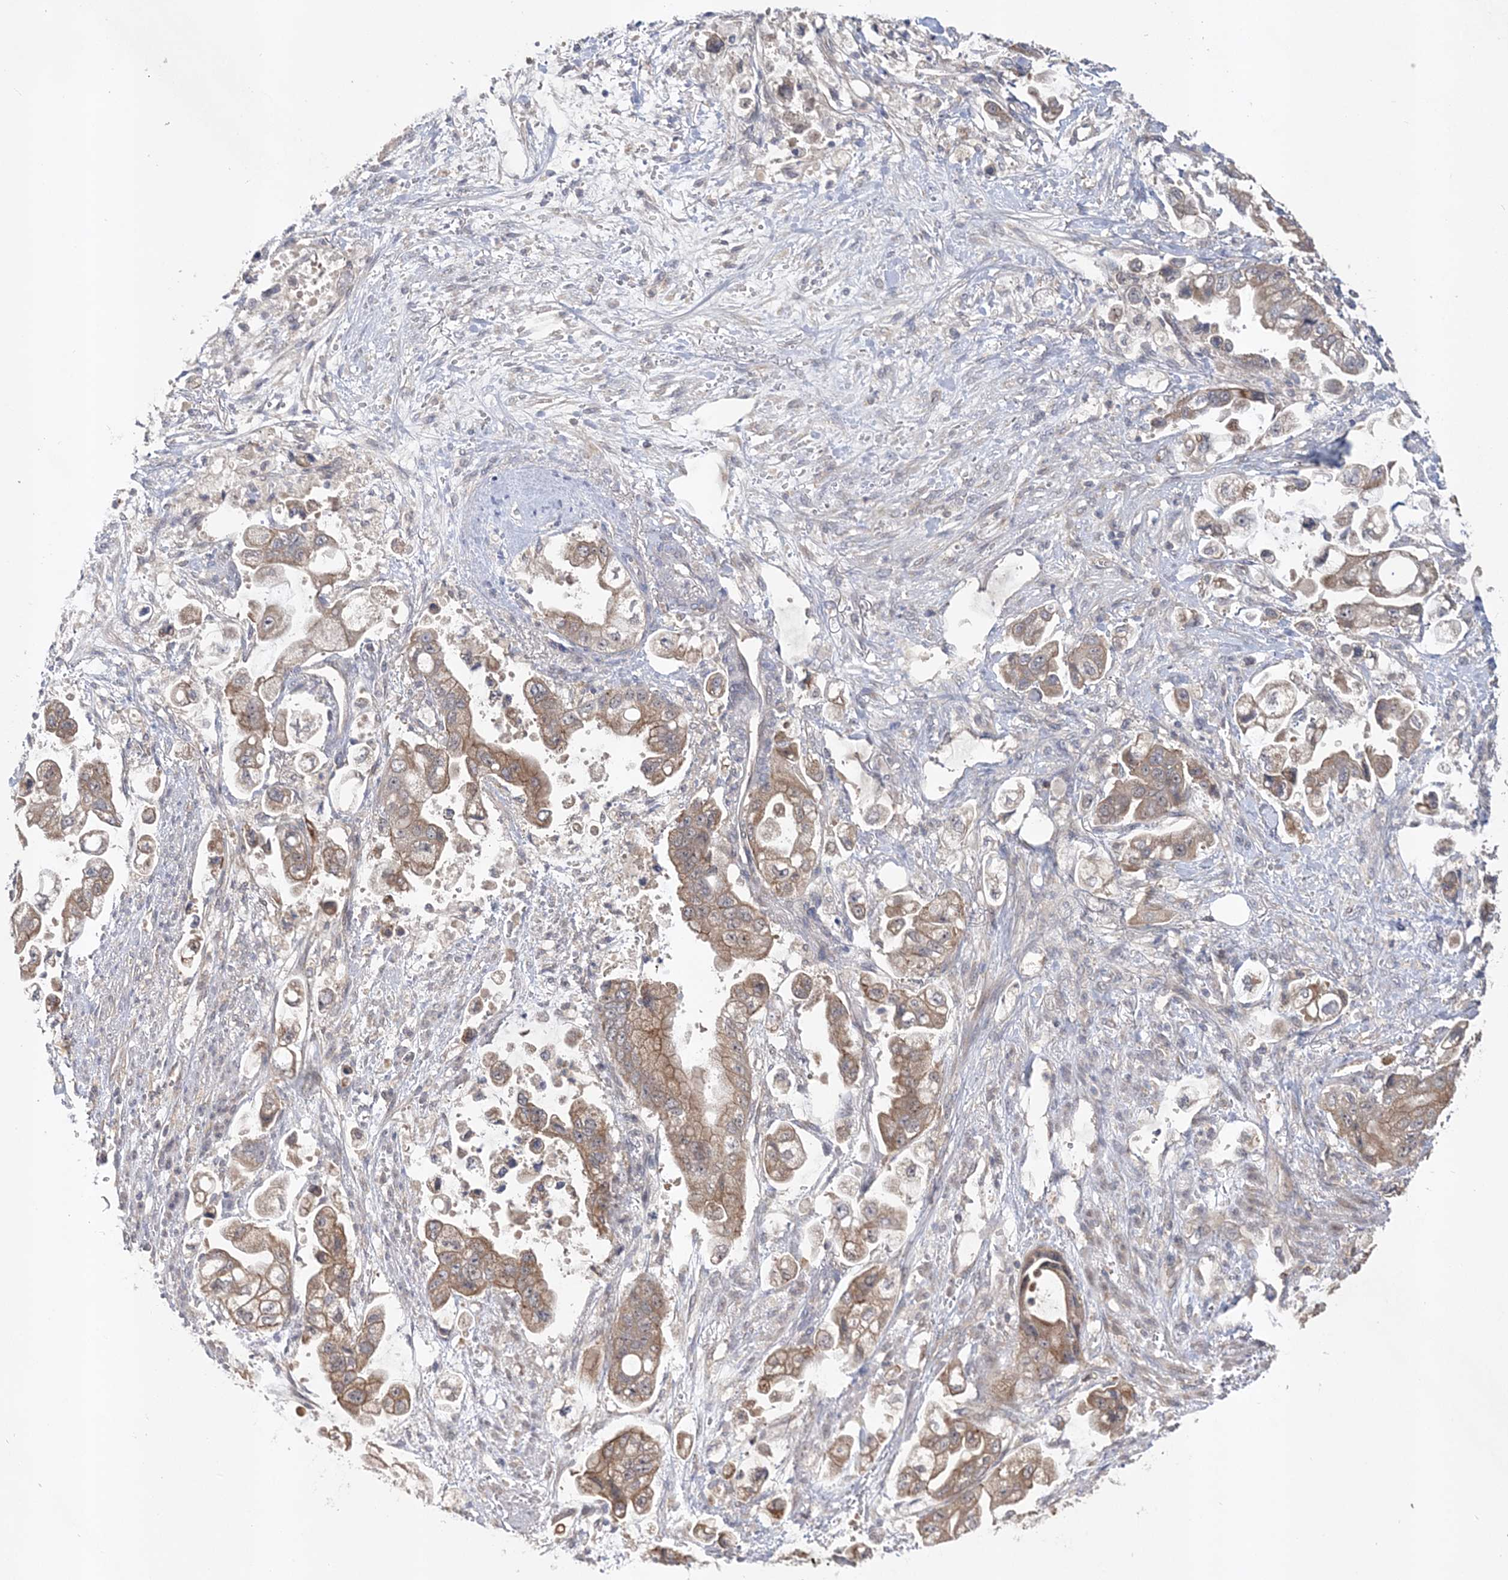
{"staining": {"intensity": "moderate", "quantity": ">75%", "location": "cytoplasmic/membranous"}, "tissue": "stomach cancer", "cell_type": "Tumor cells", "image_type": "cancer", "snomed": [{"axis": "morphology", "description": "Adenocarcinoma, NOS"}, {"axis": "topography", "description": "Stomach"}], "caption": "Immunohistochemistry image of human stomach cancer stained for a protein (brown), which demonstrates medium levels of moderate cytoplasmic/membranous staining in approximately >75% of tumor cells.", "gene": "MMADHC", "patient": {"sex": "male", "age": 62}}